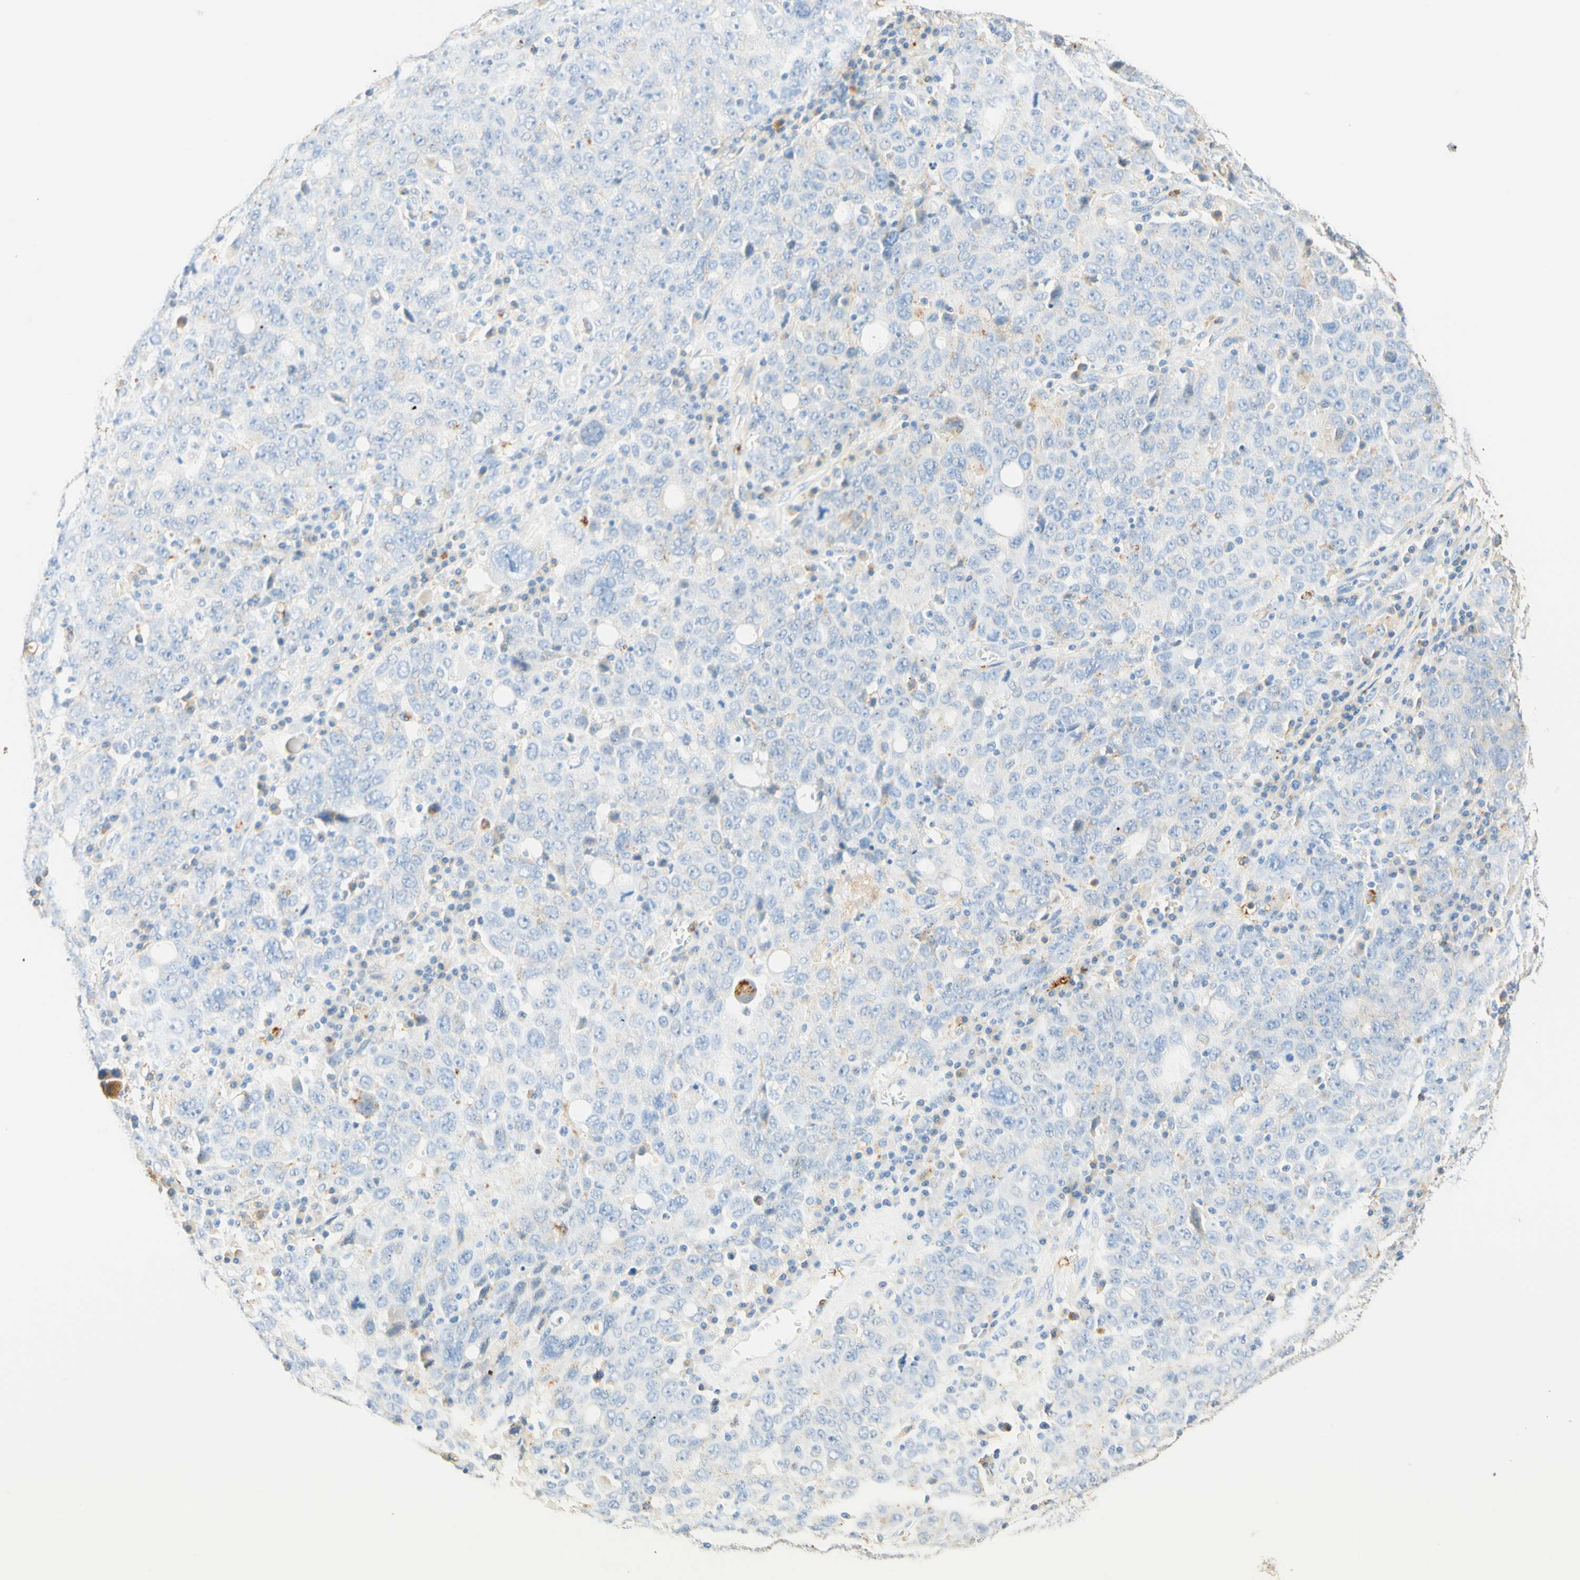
{"staining": {"intensity": "negative", "quantity": "none", "location": "none"}, "tissue": "ovarian cancer", "cell_type": "Tumor cells", "image_type": "cancer", "snomed": [{"axis": "morphology", "description": "Carcinoma, endometroid"}, {"axis": "topography", "description": "Ovary"}], "caption": "This is a micrograph of immunohistochemistry staining of ovarian cancer, which shows no positivity in tumor cells.", "gene": "CD63", "patient": {"sex": "female", "age": 62}}